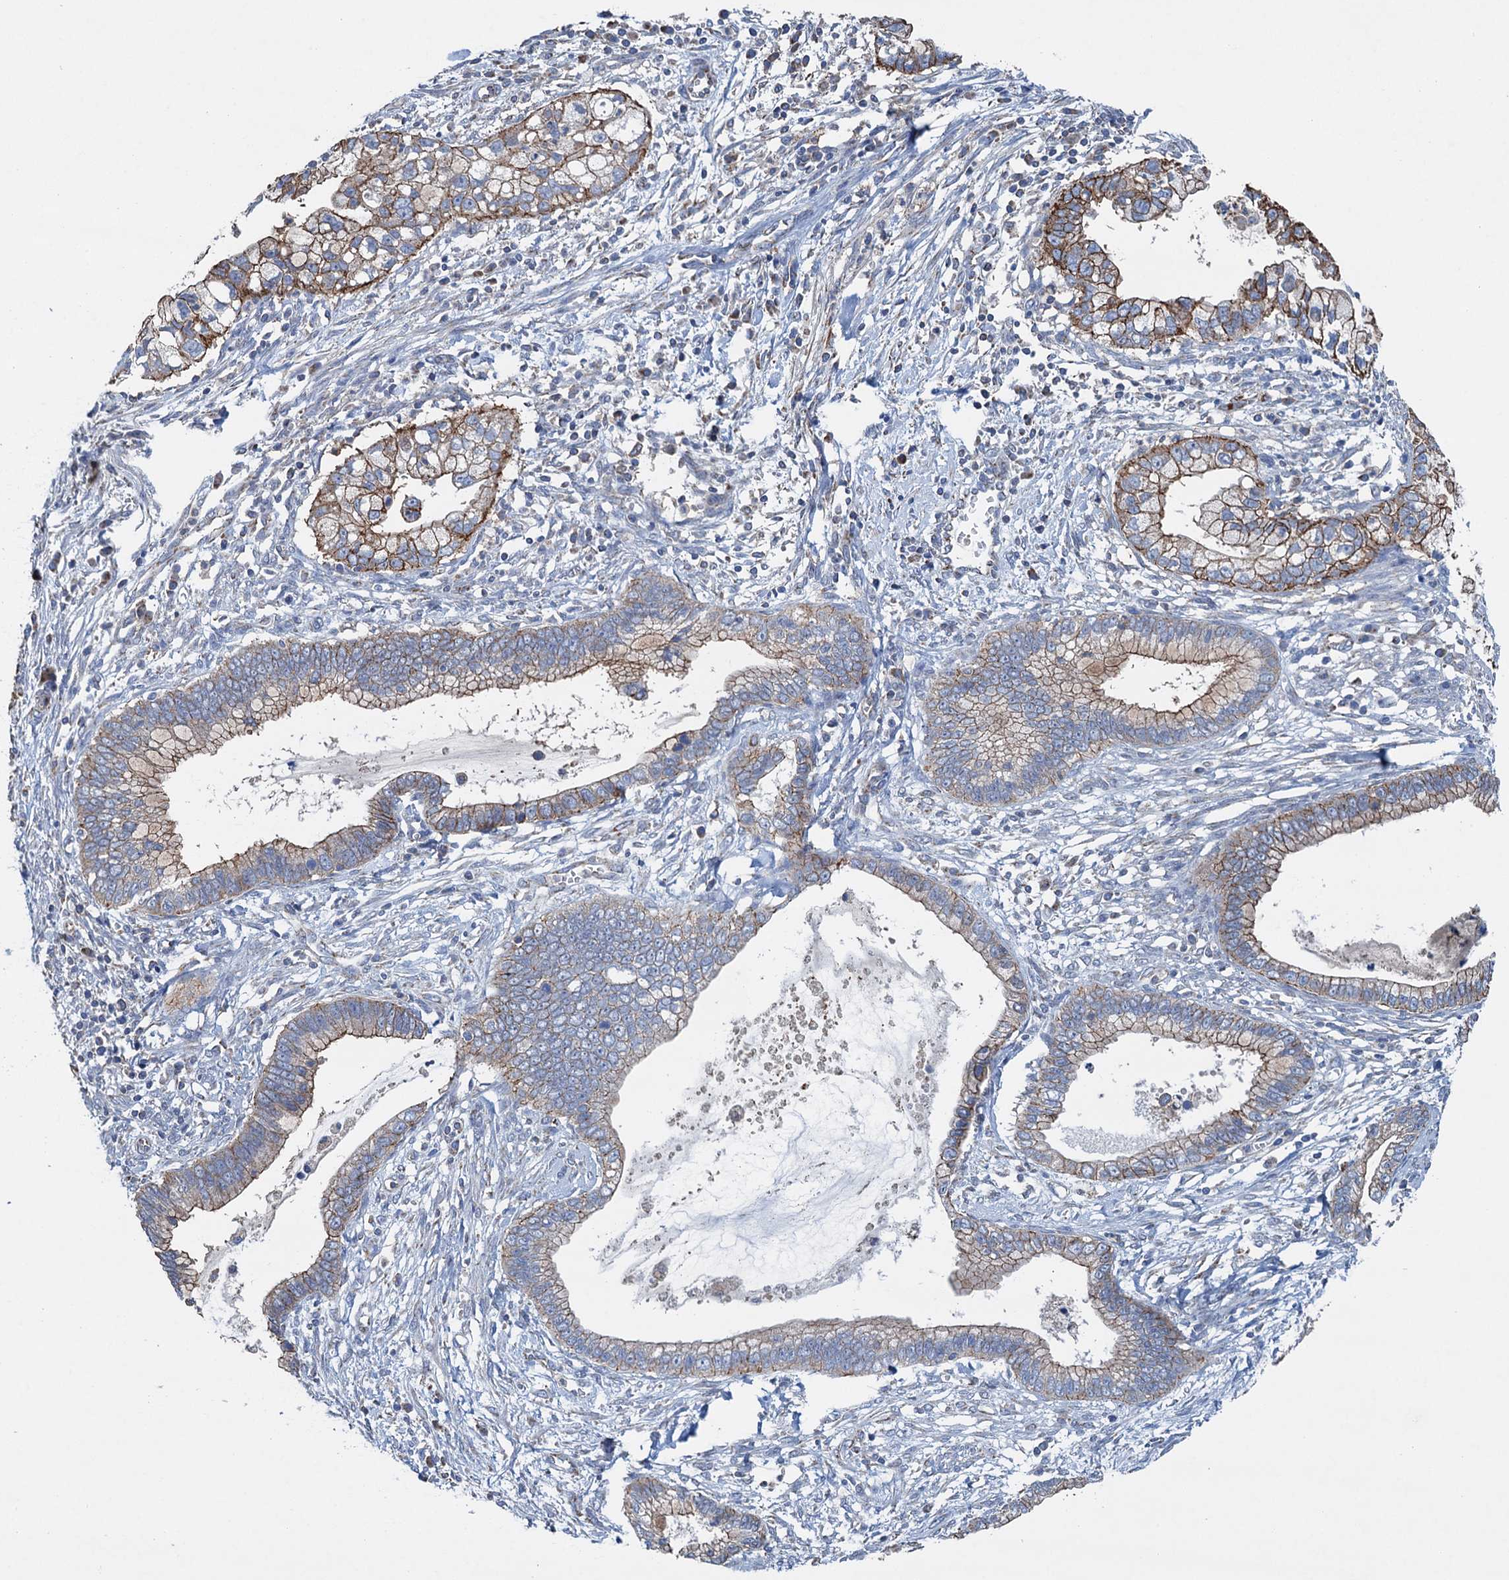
{"staining": {"intensity": "moderate", "quantity": "25%-75%", "location": "cytoplasmic/membranous"}, "tissue": "cervical cancer", "cell_type": "Tumor cells", "image_type": "cancer", "snomed": [{"axis": "morphology", "description": "Adenocarcinoma, NOS"}, {"axis": "topography", "description": "Cervix"}], "caption": "Cervical cancer (adenocarcinoma) stained for a protein (brown) demonstrates moderate cytoplasmic/membranous positive staining in about 25%-75% of tumor cells.", "gene": "DGLUCY", "patient": {"sex": "female", "age": 44}}